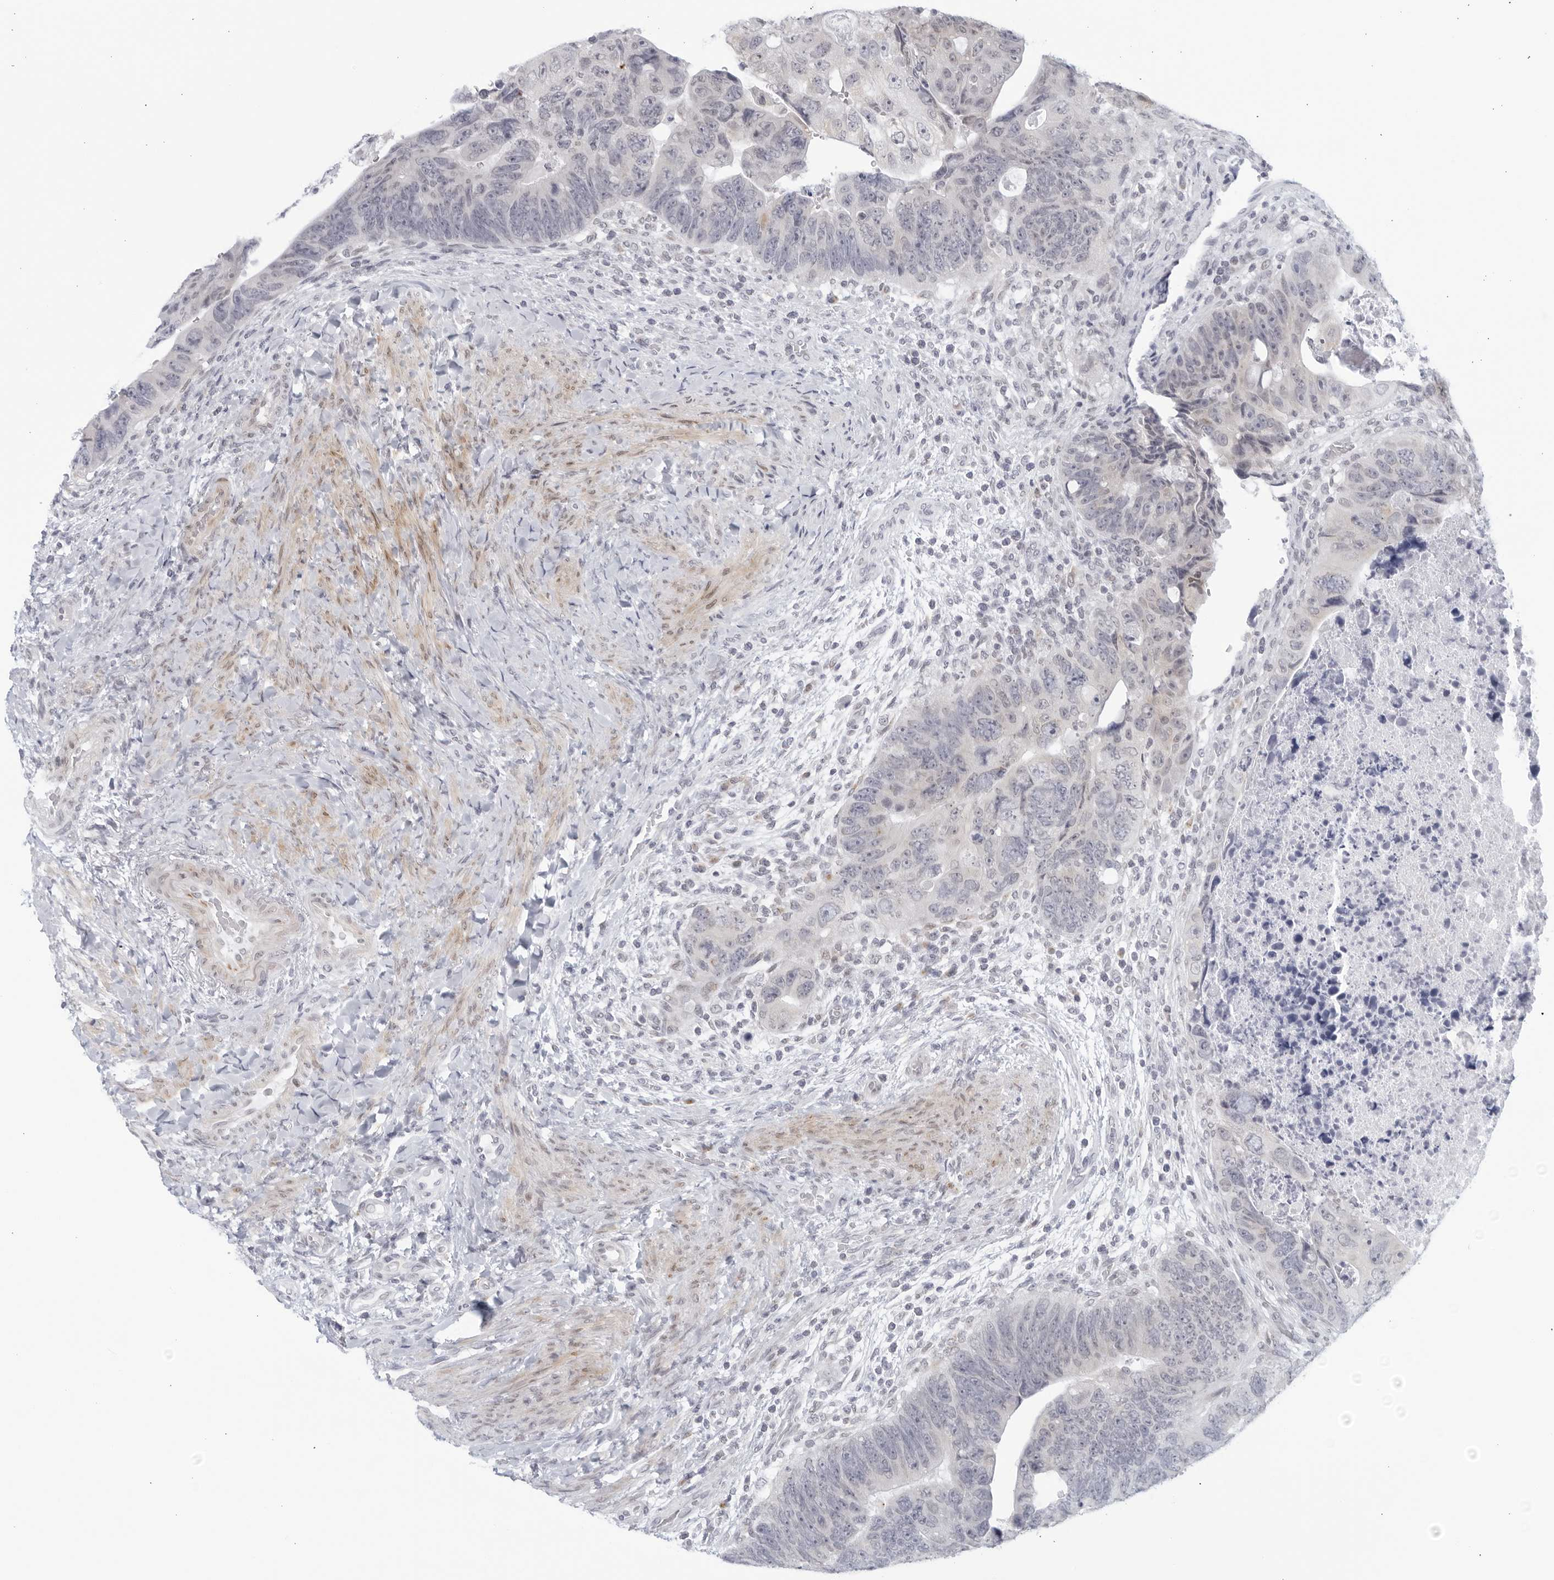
{"staining": {"intensity": "negative", "quantity": "none", "location": "none"}, "tissue": "colorectal cancer", "cell_type": "Tumor cells", "image_type": "cancer", "snomed": [{"axis": "morphology", "description": "Adenocarcinoma, NOS"}, {"axis": "topography", "description": "Rectum"}], "caption": "The histopathology image demonstrates no significant expression in tumor cells of adenocarcinoma (colorectal).", "gene": "WDTC1", "patient": {"sex": "male", "age": 59}}